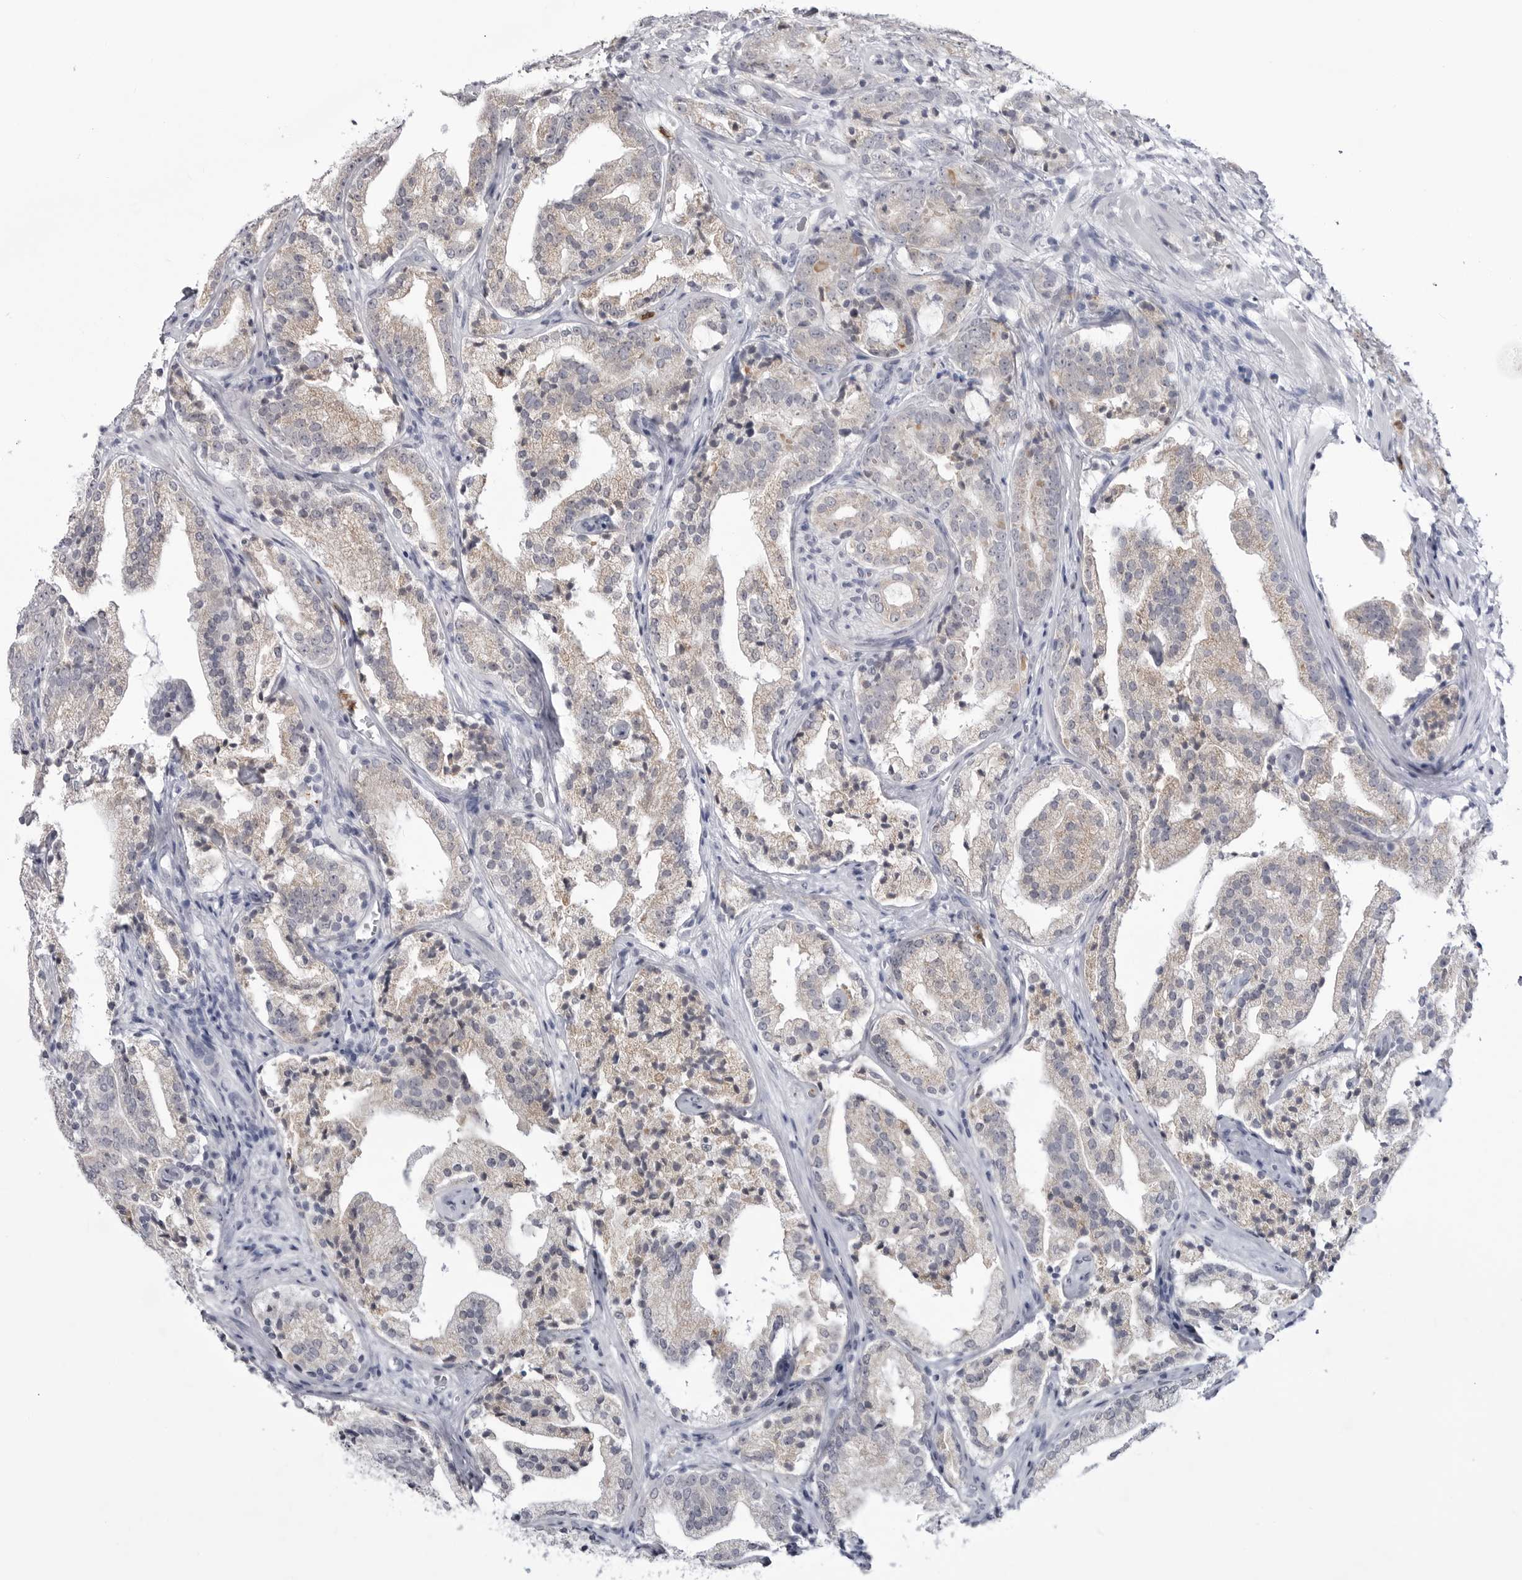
{"staining": {"intensity": "negative", "quantity": "none", "location": "none"}, "tissue": "prostate cancer", "cell_type": "Tumor cells", "image_type": "cancer", "snomed": [{"axis": "morphology", "description": "Adenocarcinoma, High grade"}, {"axis": "topography", "description": "Prostate"}], "caption": "Micrograph shows no significant protein positivity in tumor cells of prostate high-grade adenocarcinoma.", "gene": "STAP2", "patient": {"sex": "male", "age": 57}}